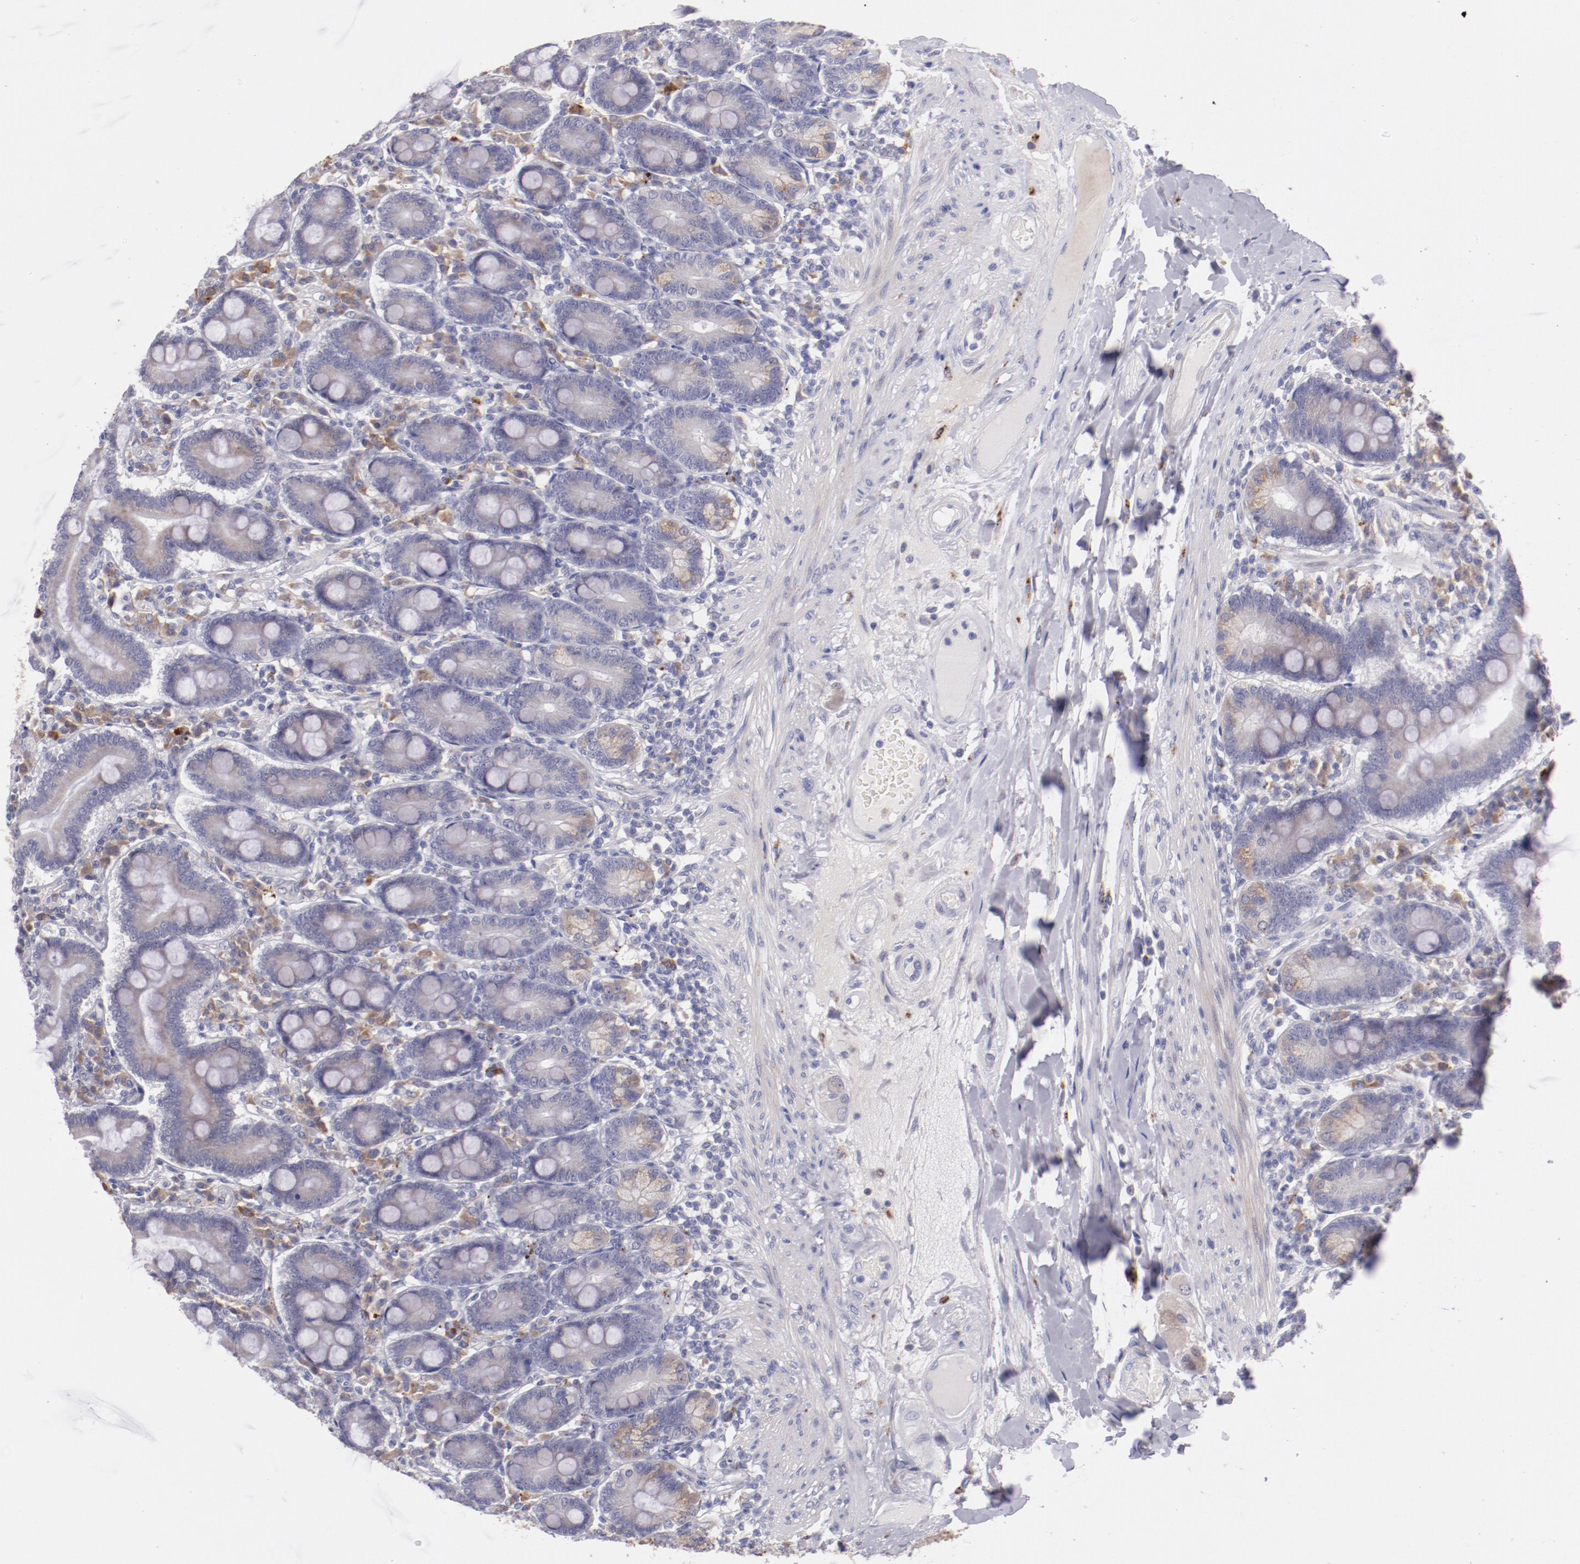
{"staining": {"intensity": "weak", "quantity": "25%-75%", "location": "cytoplasmic/membranous"}, "tissue": "duodenum", "cell_type": "Glandular cells", "image_type": "normal", "snomed": [{"axis": "morphology", "description": "Normal tissue, NOS"}, {"axis": "topography", "description": "Duodenum"}], "caption": "Approximately 25%-75% of glandular cells in normal human duodenum show weak cytoplasmic/membranous protein staining as visualized by brown immunohistochemical staining.", "gene": "TRAF3", "patient": {"sex": "female", "age": 64}}